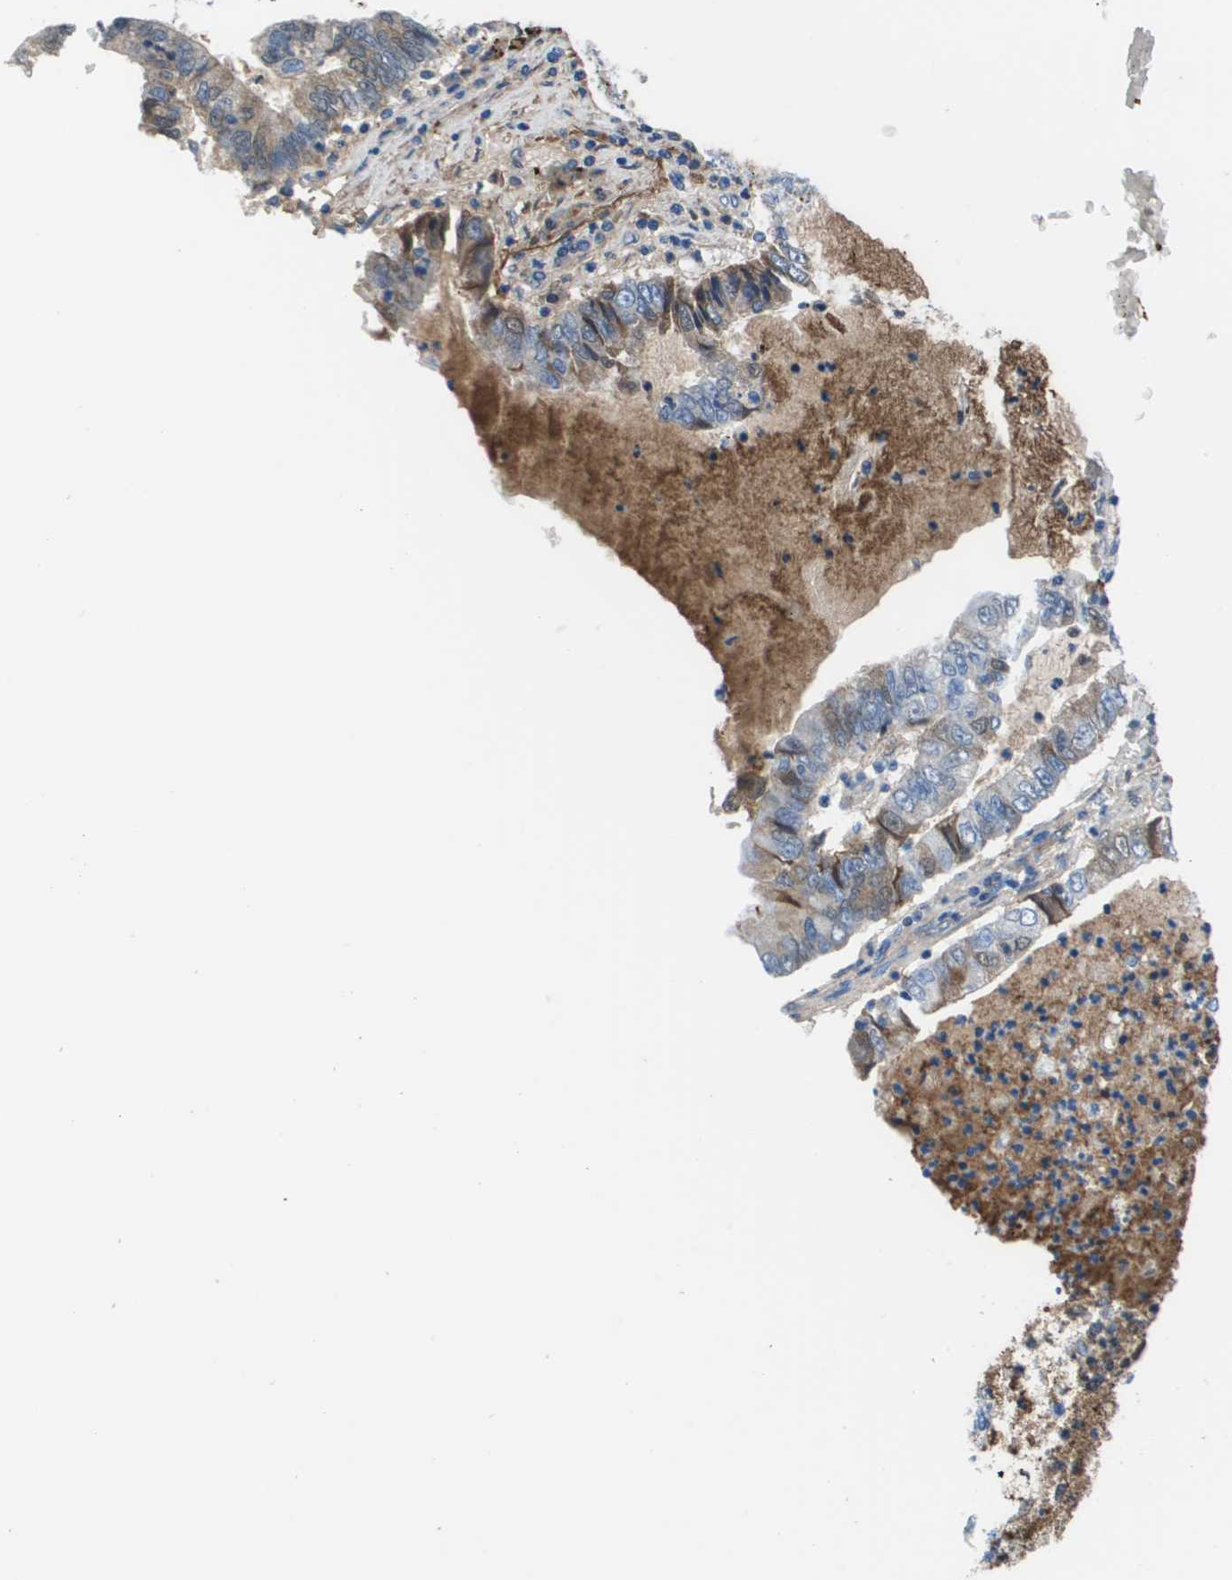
{"staining": {"intensity": "weak", "quantity": "25%-75%", "location": "cytoplasmic/membranous"}, "tissue": "lung cancer", "cell_type": "Tumor cells", "image_type": "cancer", "snomed": [{"axis": "morphology", "description": "Adenocarcinoma, NOS"}, {"axis": "topography", "description": "Lung"}], "caption": "Human lung cancer stained with a brown dye reveals weak cytoplasmic/membranous positive staining in about 25%-75% of tumor cells.", "gene": "VTN", "patient": {"sex": "female", "age": 51}}